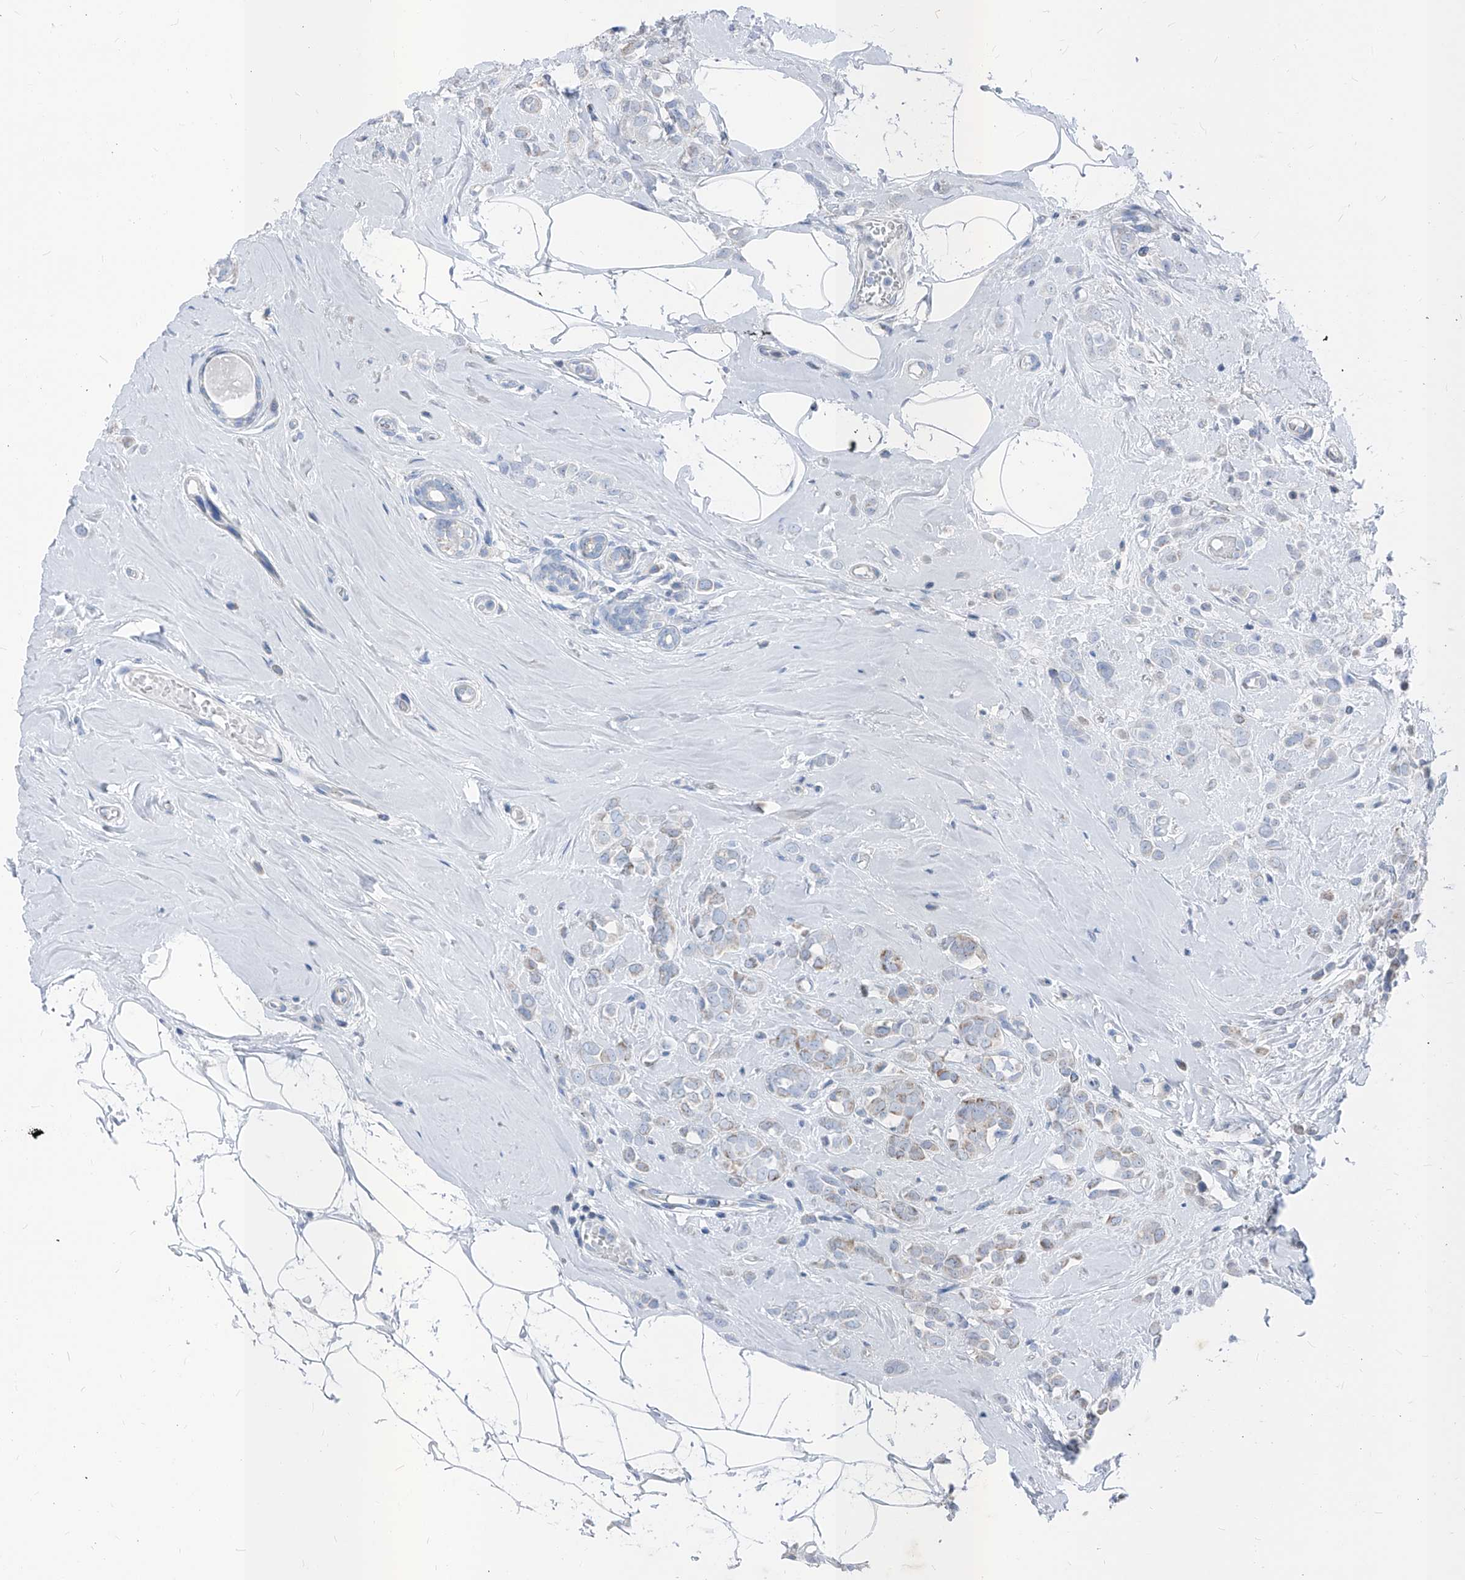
{"staining": {"intensity": "weak", "quantity": "<25%", "location": "cytoplasmic/membranous"}, "tissue": "breast cancer", "cell_type": "Tumor cells", "image_type": "cancer", "snomed": [{"axis": "morphology", "description": "Lobular carcinoma"}, {"axis": "topography", "description": "Breast"}], "caption": "This is a image of IHC staining of lobular carcinoma (breast), which shows no positivity in tumor cells.", "gene": "AGPS", "patient": {"sex": "female", "age": 47}}